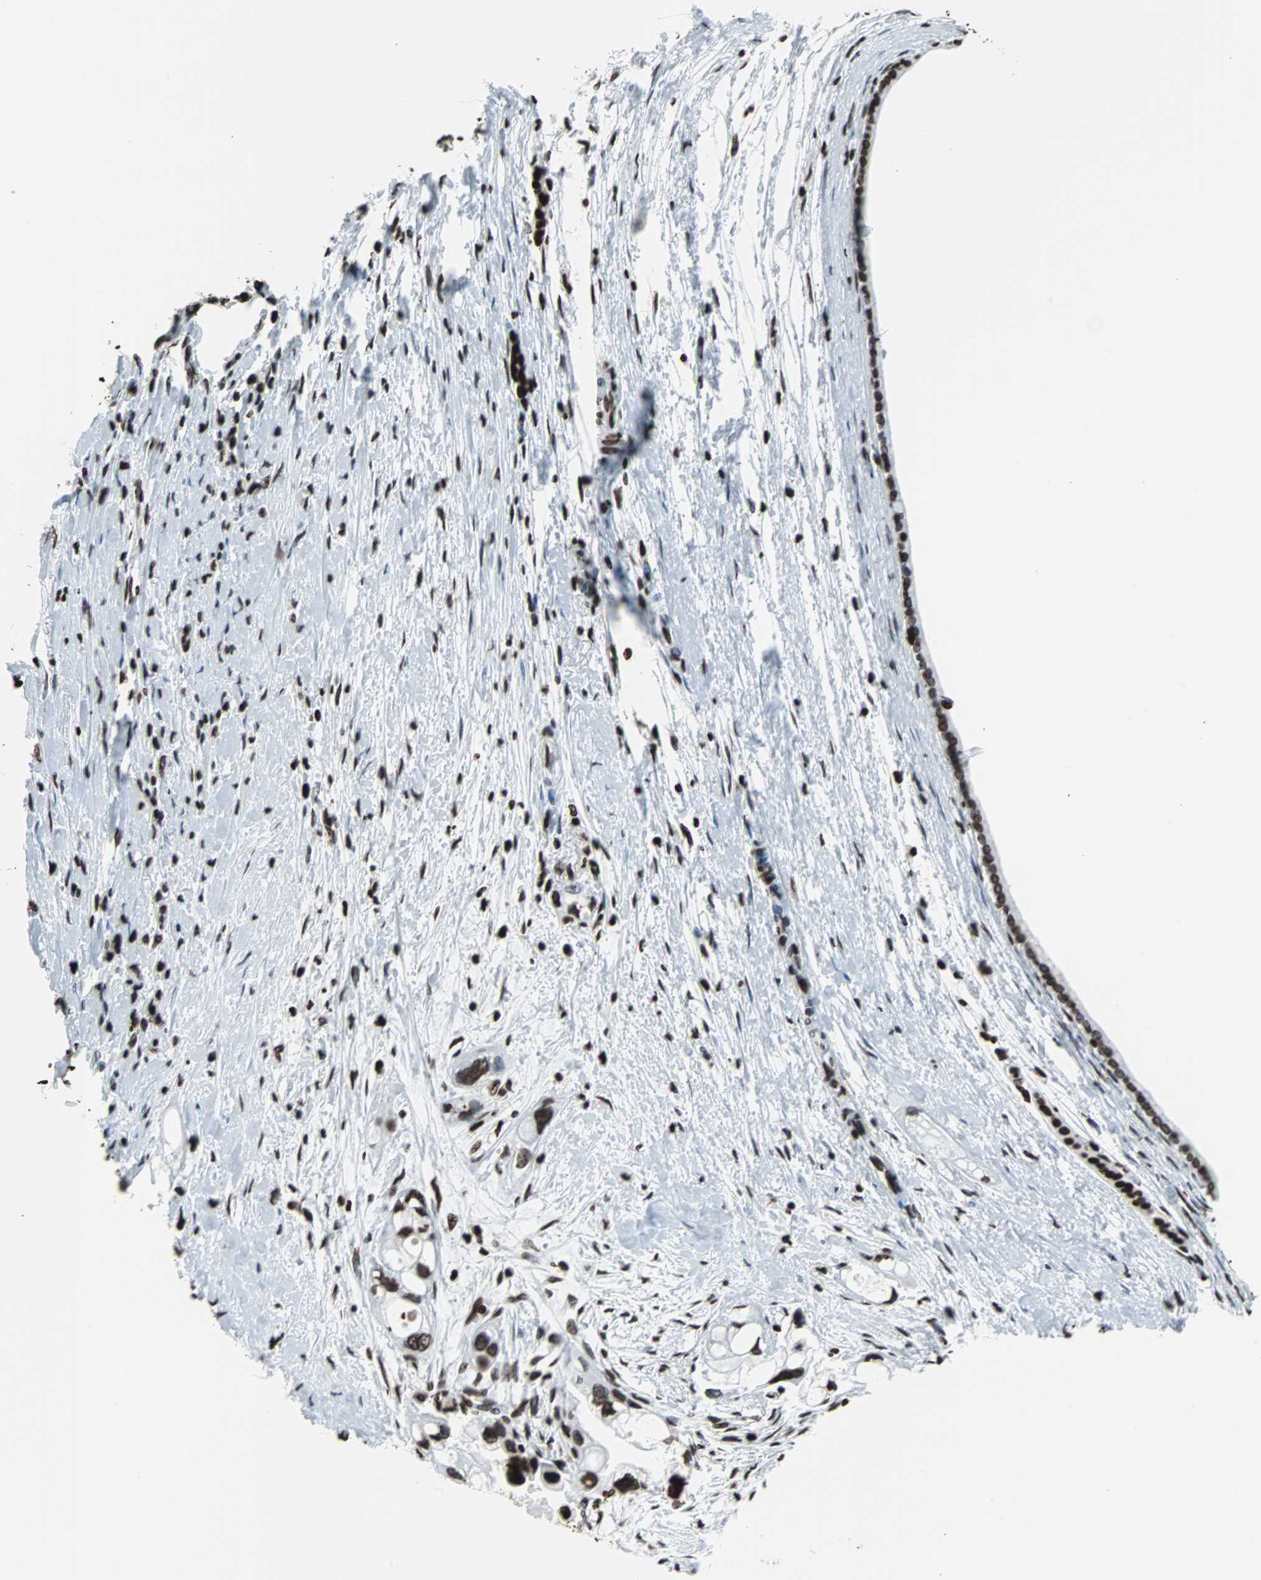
{"staining": {"intensity": "strong", "quantity": ">75%", "location": "nuclear"}, "tissue": "pancreatic cancer", "cell_type": "Tumor cells", "image_type": "cancer", "snomed": [{"axis": "morphology", "description": "Adenocarcinoma, NOS"}, {"axis": "topography", "description": "Pancreas"}], "caption": "Adenocarcinoma (pancreatic) stained for a protein (brown) displays strong nuclear positive positivity in about >75% of tumor cells.", "gene": "H2BC18", "patient": {"sex": "female", "age": 77}}